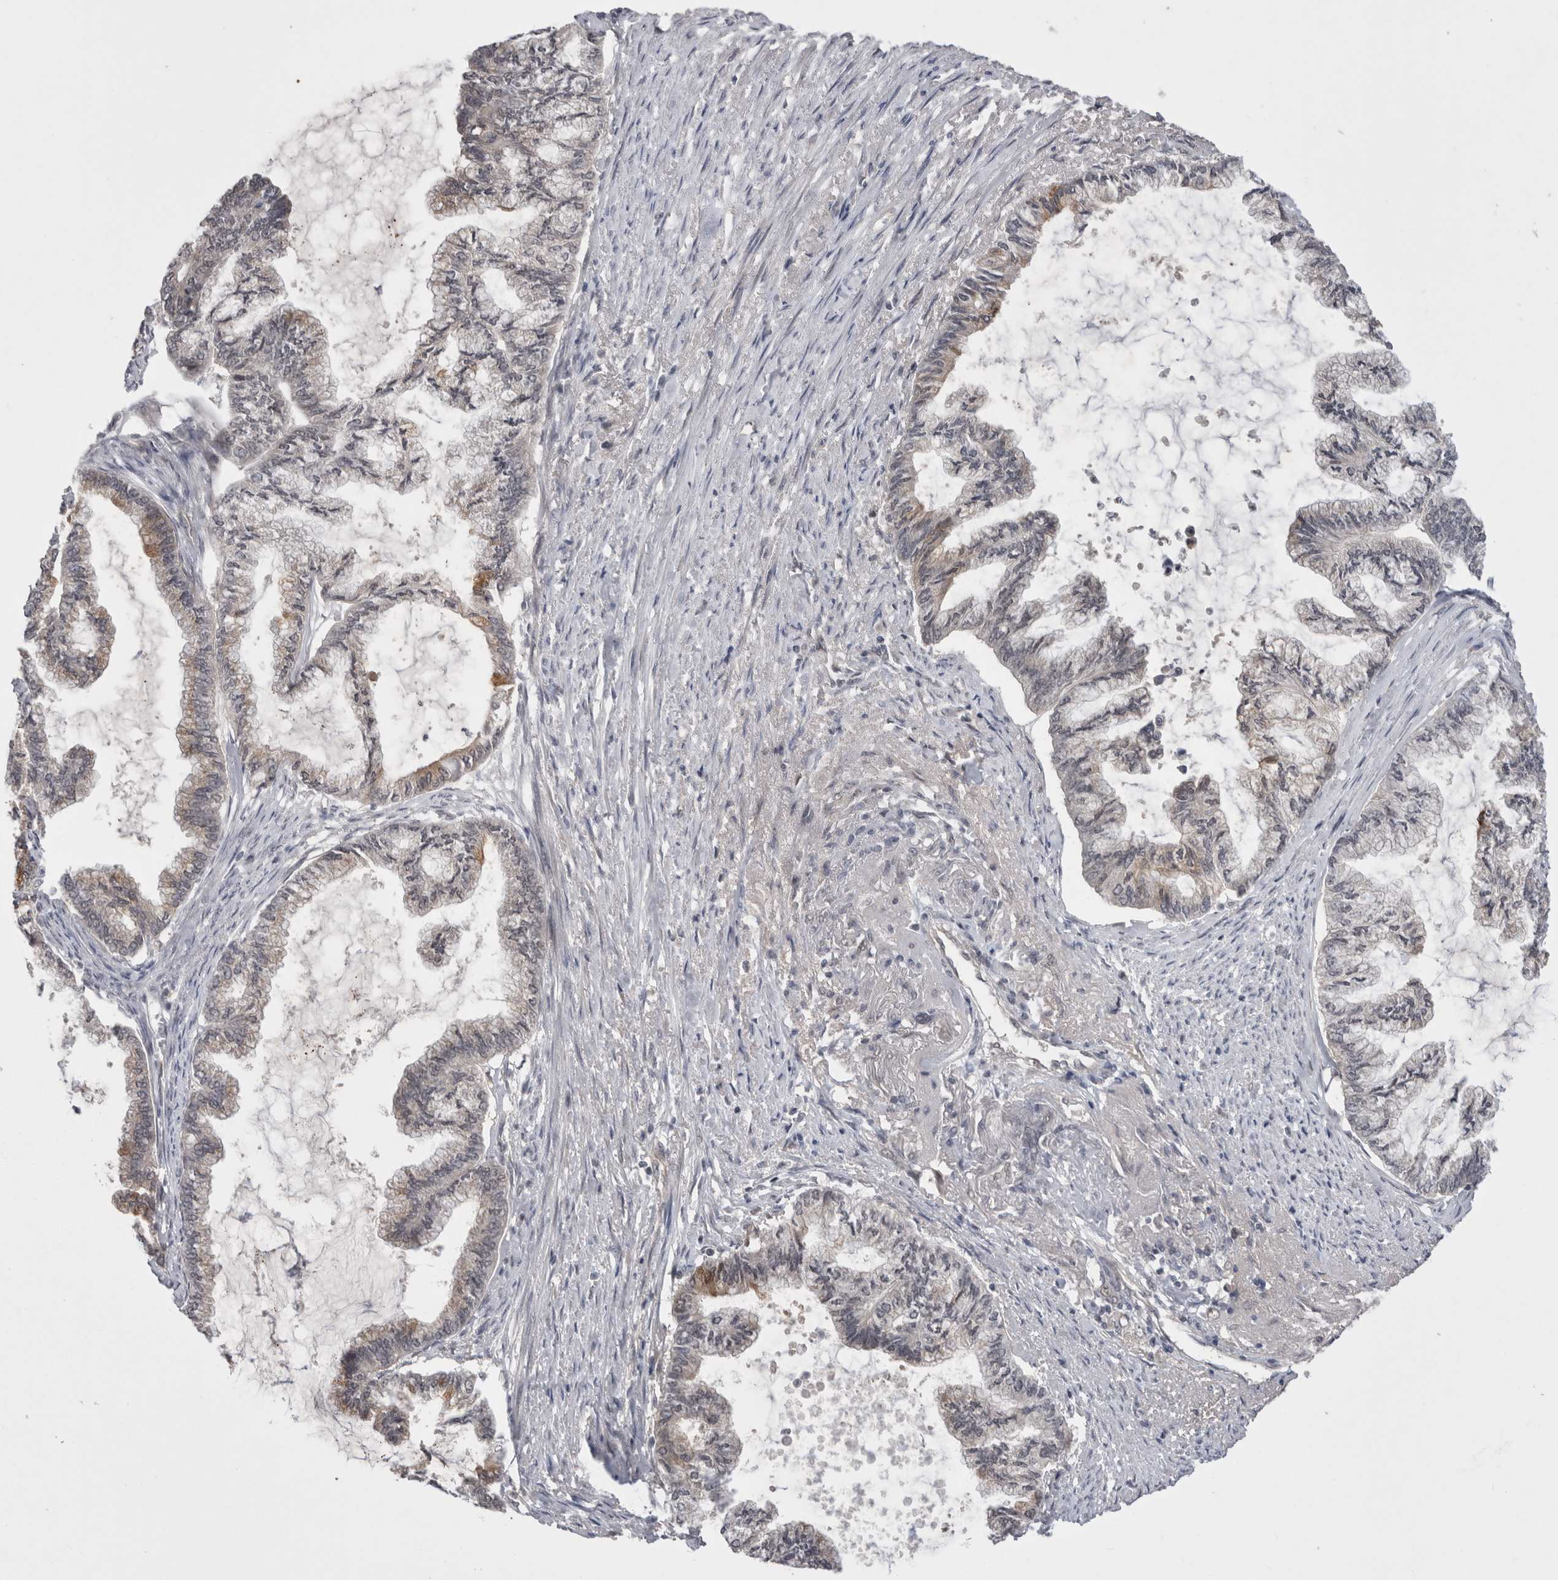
{"staining": {"intensity": "weak", "quantity": "<25%", "location": "cytoplasmic/membranous"}, "tissue": "endometrial cancer", "cell_type": "Tumor cells", "image_type": "cancer", "snomed": [{"axis": "morphology", "description": "Adenocarcinoma, NOS"}, {"axis": "topography", "description": "Endometrium"}], "caption": "Immunohistochemistry (IHC) of endometrial cancer (adenocarcinoma) shows no positivity in tumor cells. Brightfield microscopy of immunohistochemistry (IHC) stained with DAB (3,3'-diaminobenzidine) (brown) and hematoxylin (blue), captured at high magnification.", "gene": "ZNF341", "patient": {"sex": "female", "age": 86}}